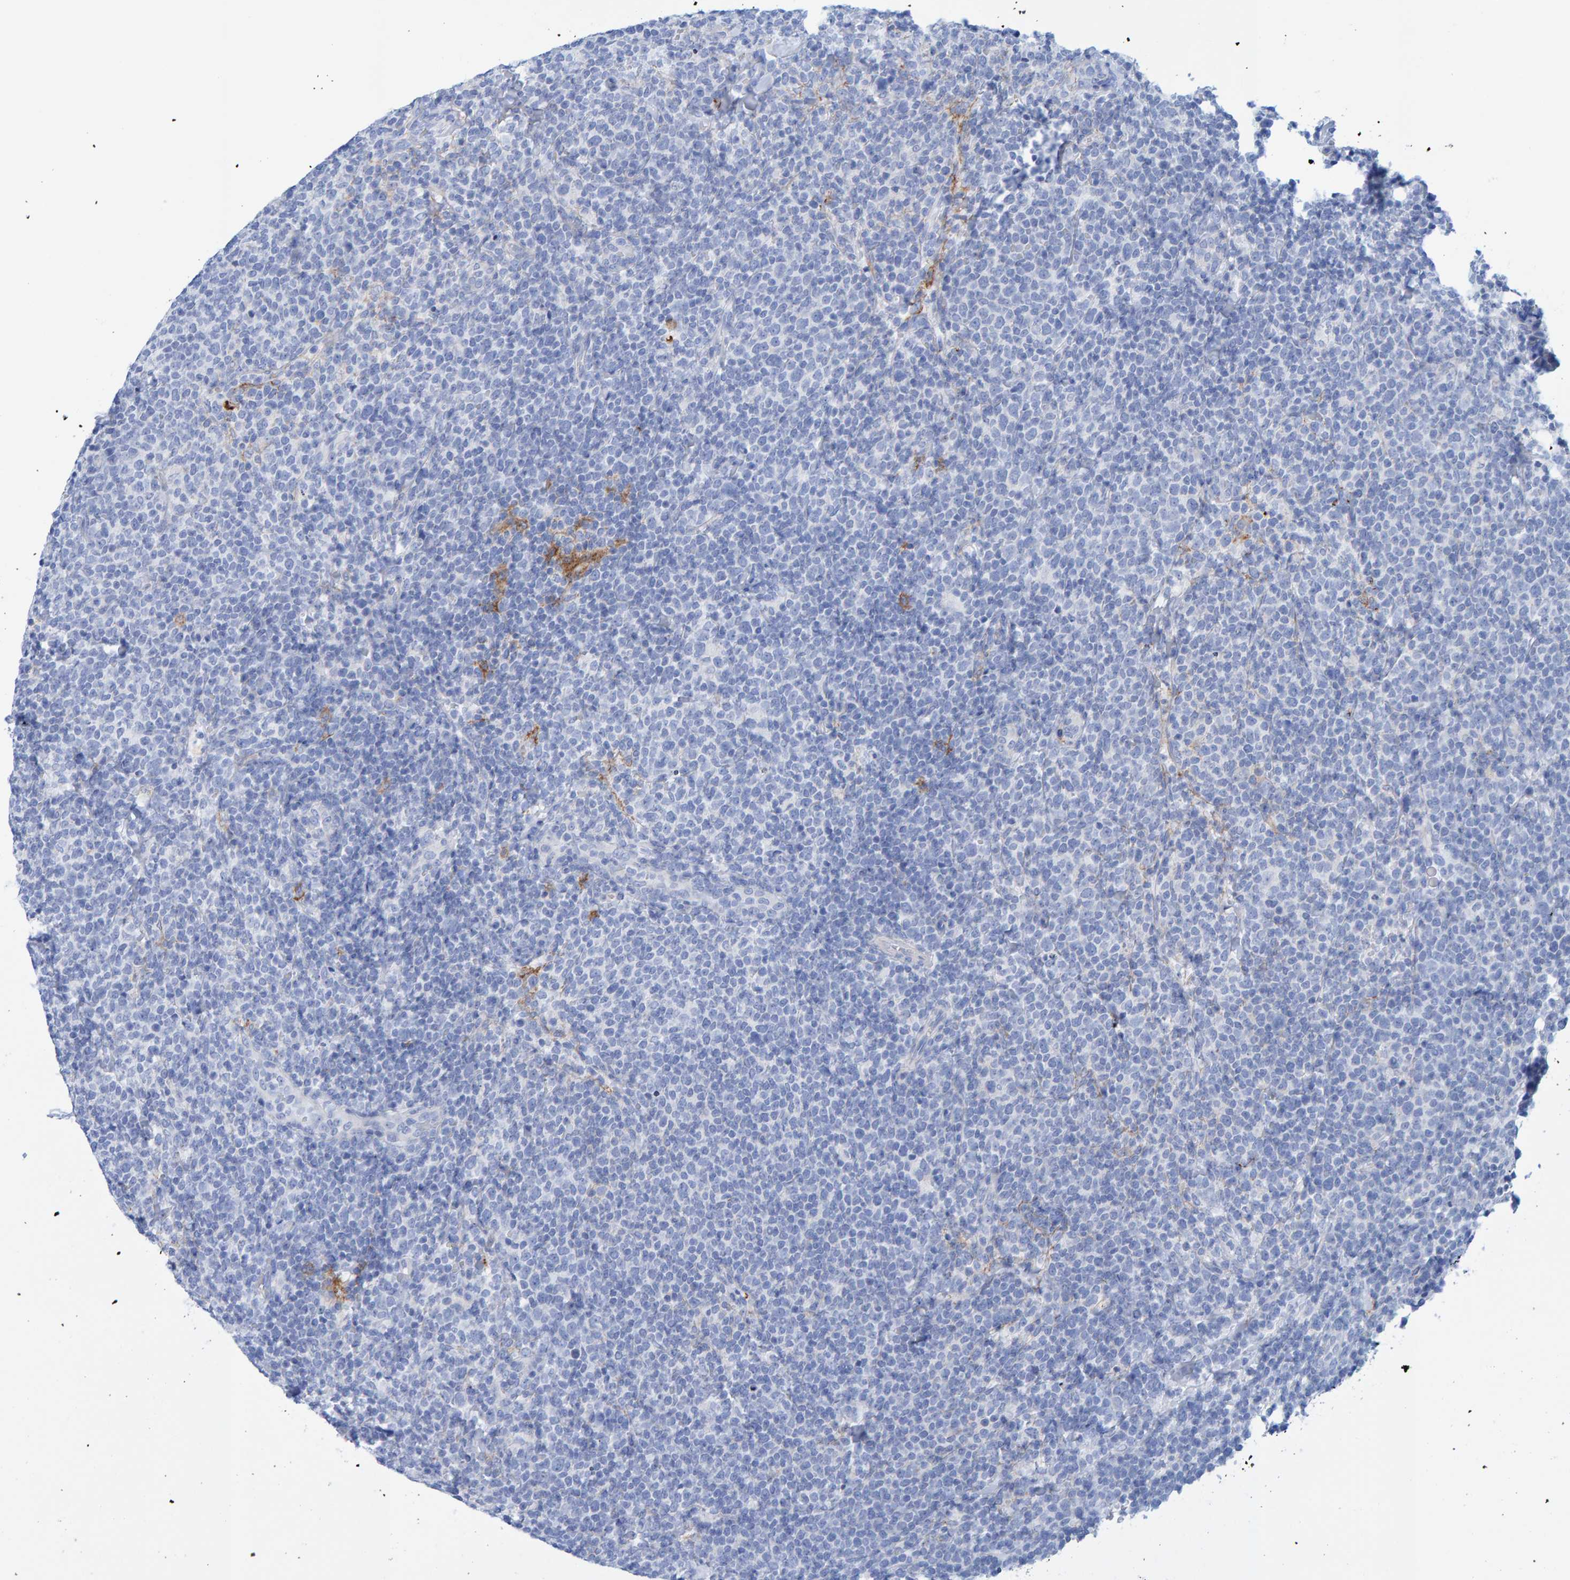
{"staining": {"intensity": "negative", "quantity": "none", "location": "none"}, "tissue": "lymphoma", "cell_type": "Tumor cells", "image_type": "cancer", "snomed": [{"axis": "morphology", "description": "Malignant lymphoma, non-Hodgkin's type, High grade"}, {"axis": "topography", "description": "Lymph node"}], "caption": "Immunohistochemistry (IHC) of lymphoma exhibits no positivity in tumor cells.", "gene": "JAKMIP3", "patient": {"sex": "male", "age": 61}}